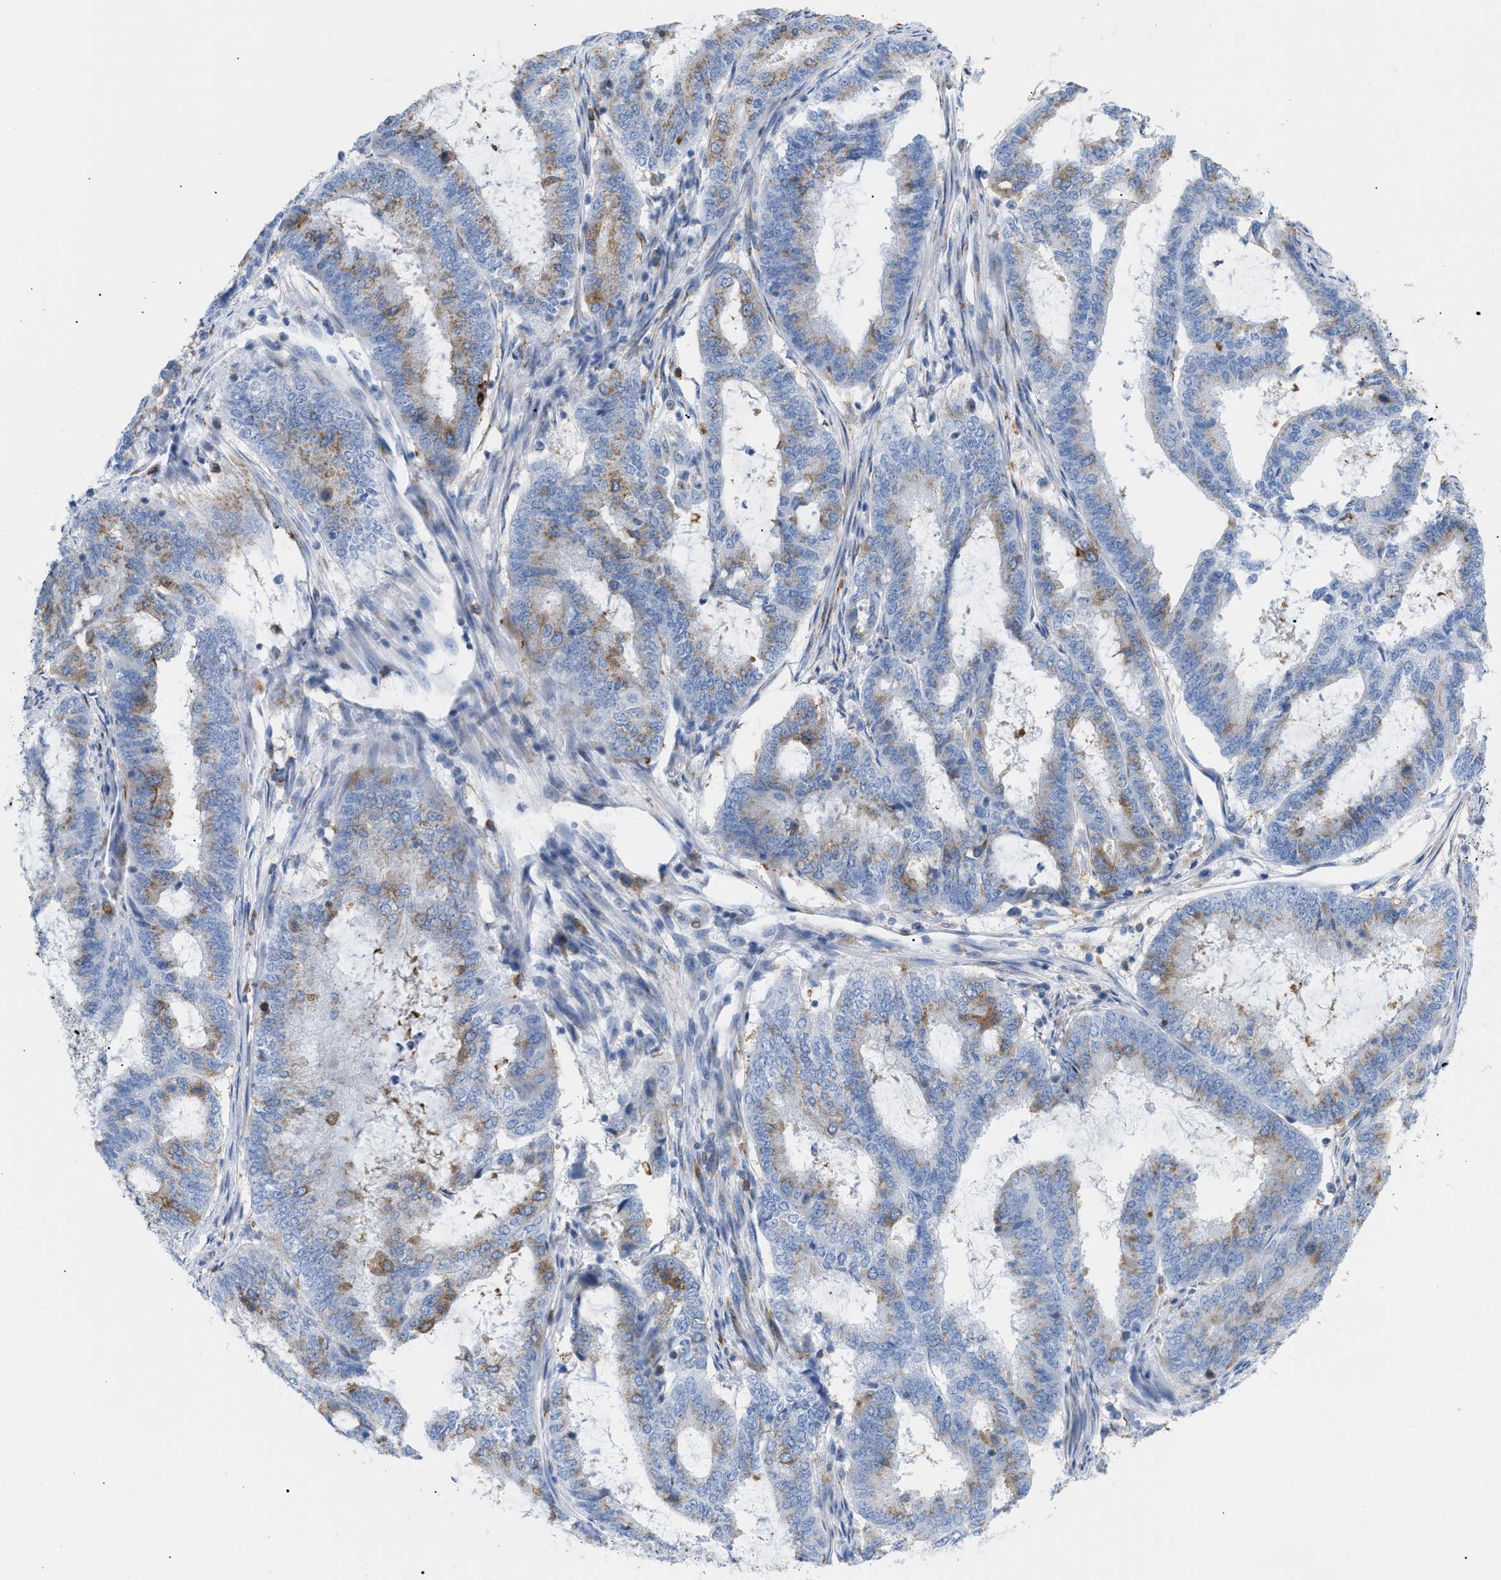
{"staining": {"intensity": "moderate", "quantity": "<25%", "location": "cytoplasmic/membranous"}, "tissue": "endometrial cancer", "cell_type": "Tumor cells", "image_type": "cancer", "snomed": [{"axis": "morphology", "description": "Adenocarcinoma, NOS"}, {"axis": "topography", "description": "Endometrium"}], "caption": "Human endometrial cancer (adenocarcinoma) stained with a protein marker shows moderate staining in tumor cells.", "gene": "TACC3", "patient": {"sex": "female", "age": 51}}